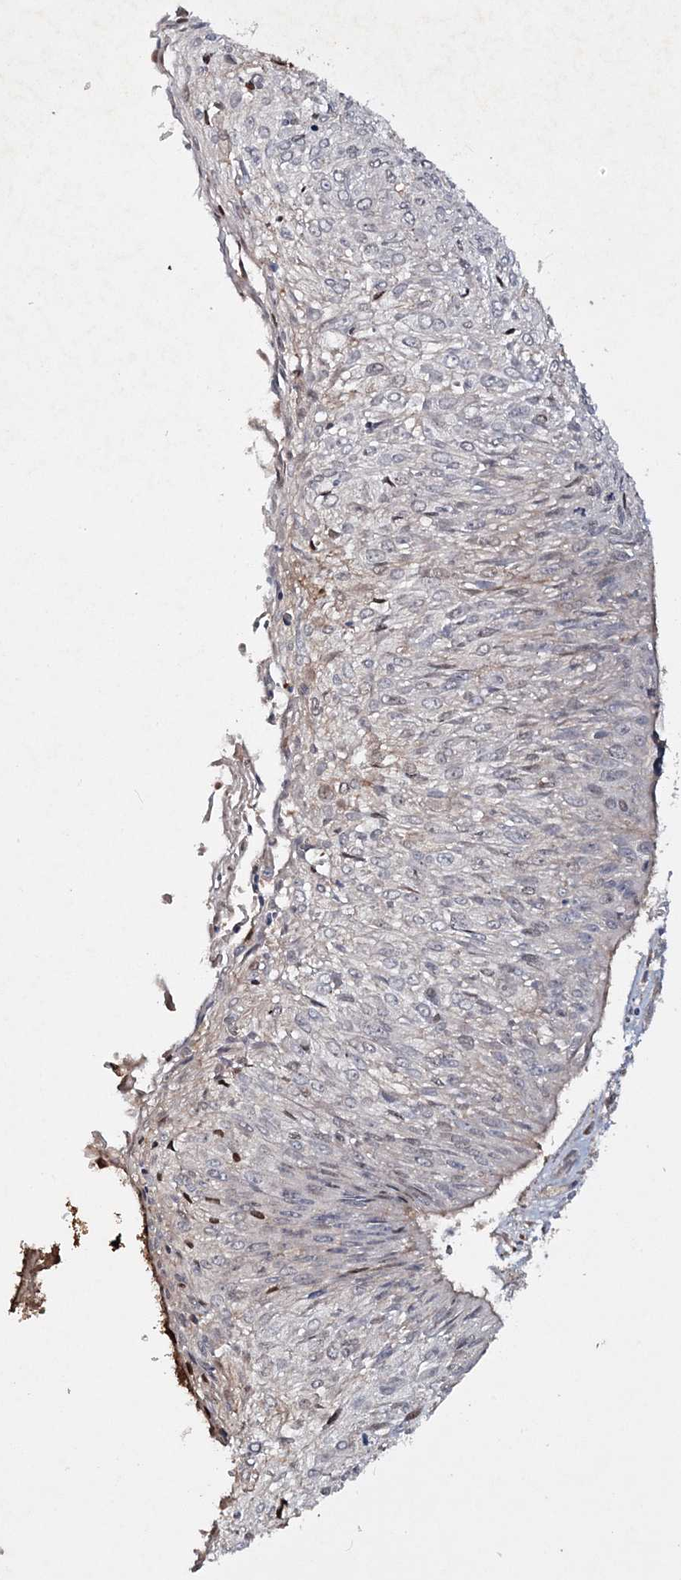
{"staining": {"intensity": "negative", "quantity": "none", "location": "none"}, "tissue": "cervical cancer", "cell_type": "Tumor cells", "image_type": "cancer", "snomed": [{"axis": "morphology", "description": "Squamous cell carcinoma, NOS"}, {"axis": "topography", "description": "Cervix"}], "caption": "The photomicrograph exhibits no staining of tumor cells in cervical cancer.", "gene": "MOCS2", "patient": {"sex": "female", "age": 51}}